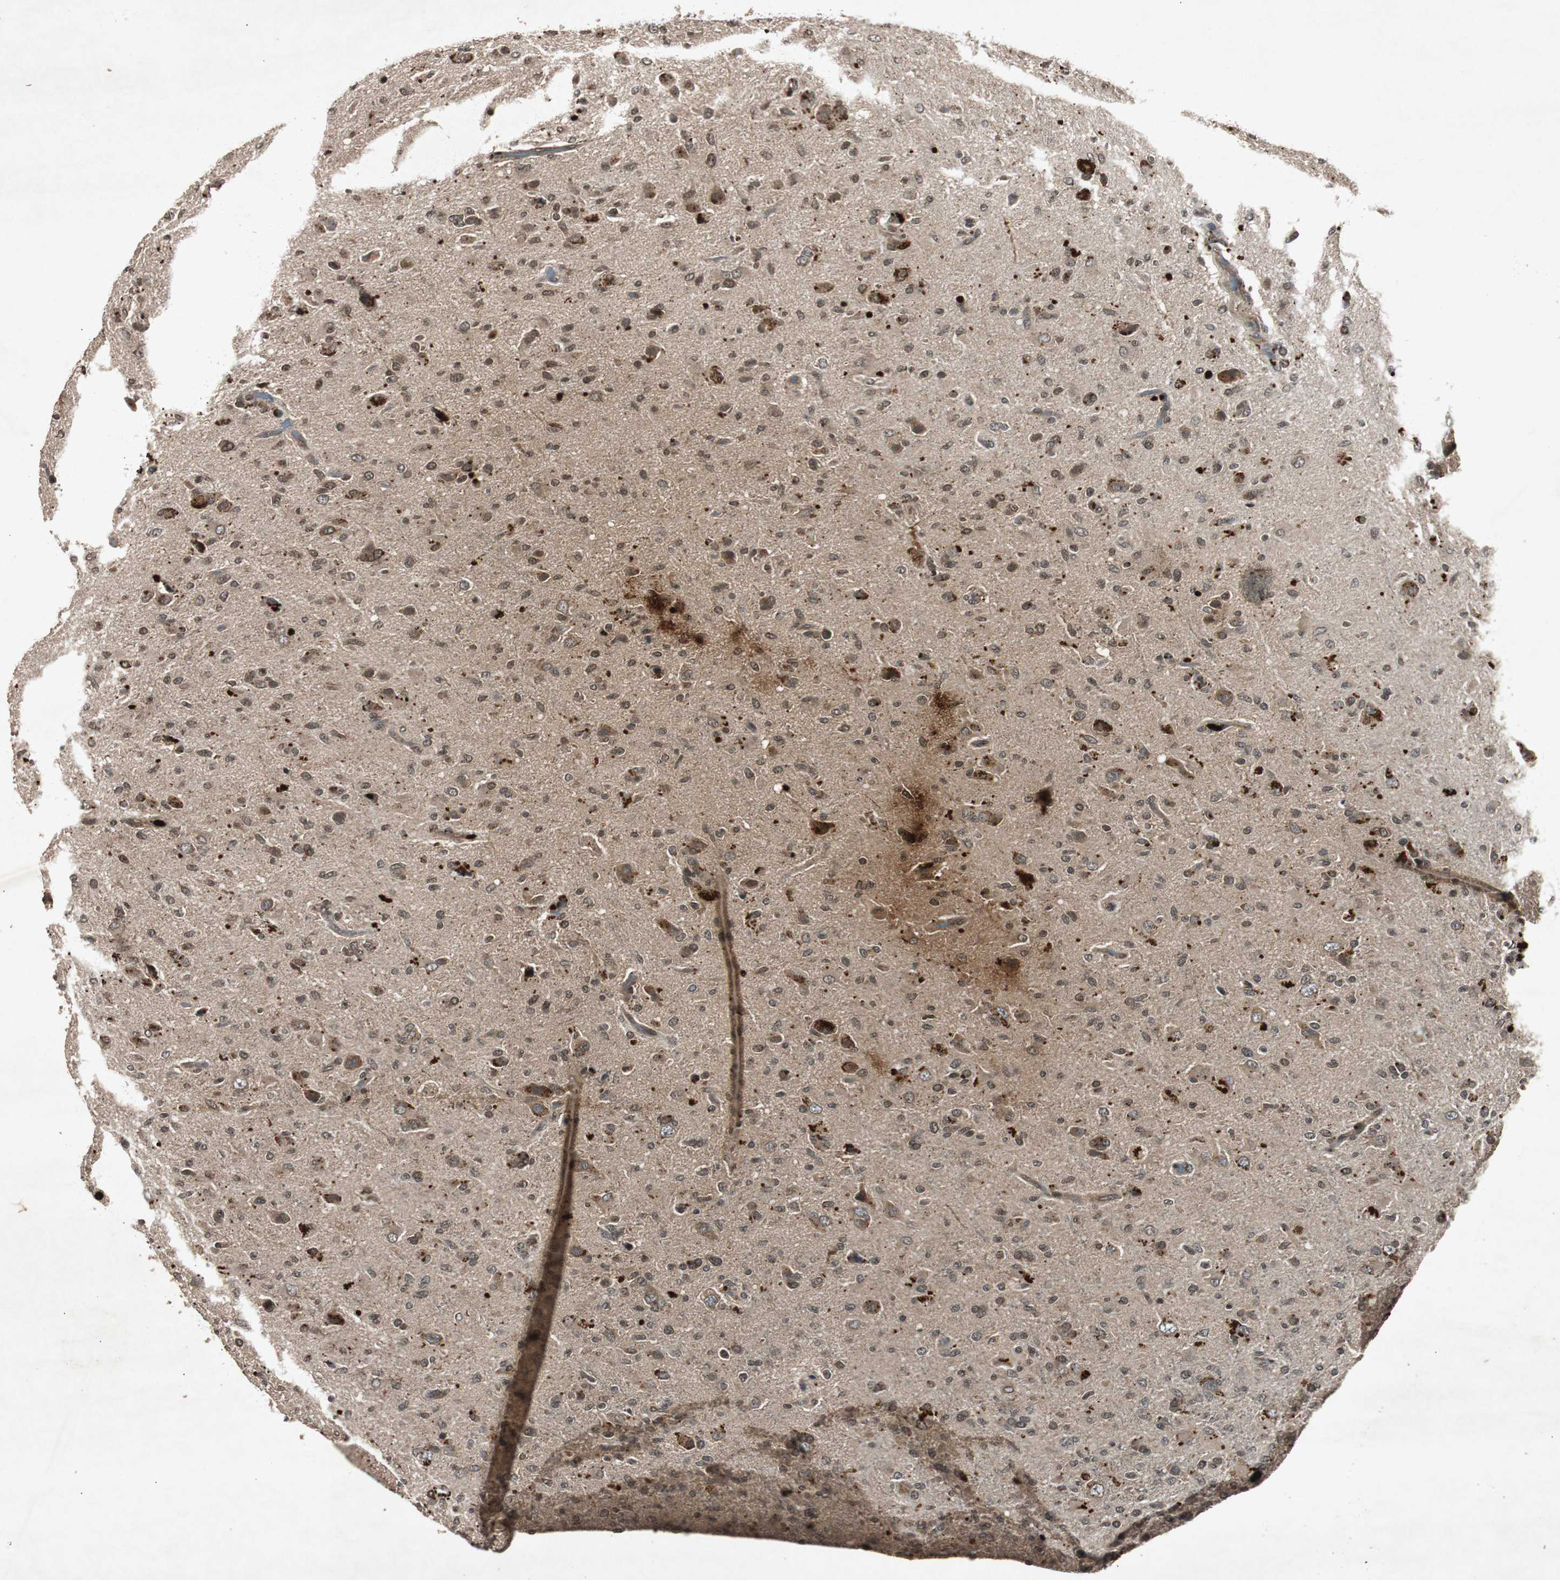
{"staining": {"intensity": "moderate", "quantity": "<25%", "location": "nuclear"}, "tissue": "glioma", "cell_type": "Tumor cells", "image_type": "cancer", "snomed": [{"axis": "morphology", "description": "Glioma, malignant, High grade"}, {"axis": "topography", "description": "Brain"}], "caption": "High-power microscopy captured an immunohistochemistry (IHC) micrograph of glioma, revealing moderate nuclear expression in approximately <25% of tumor cells.", "gene": "SLIT2", "patient": {"sex": "male", "age": 71}}